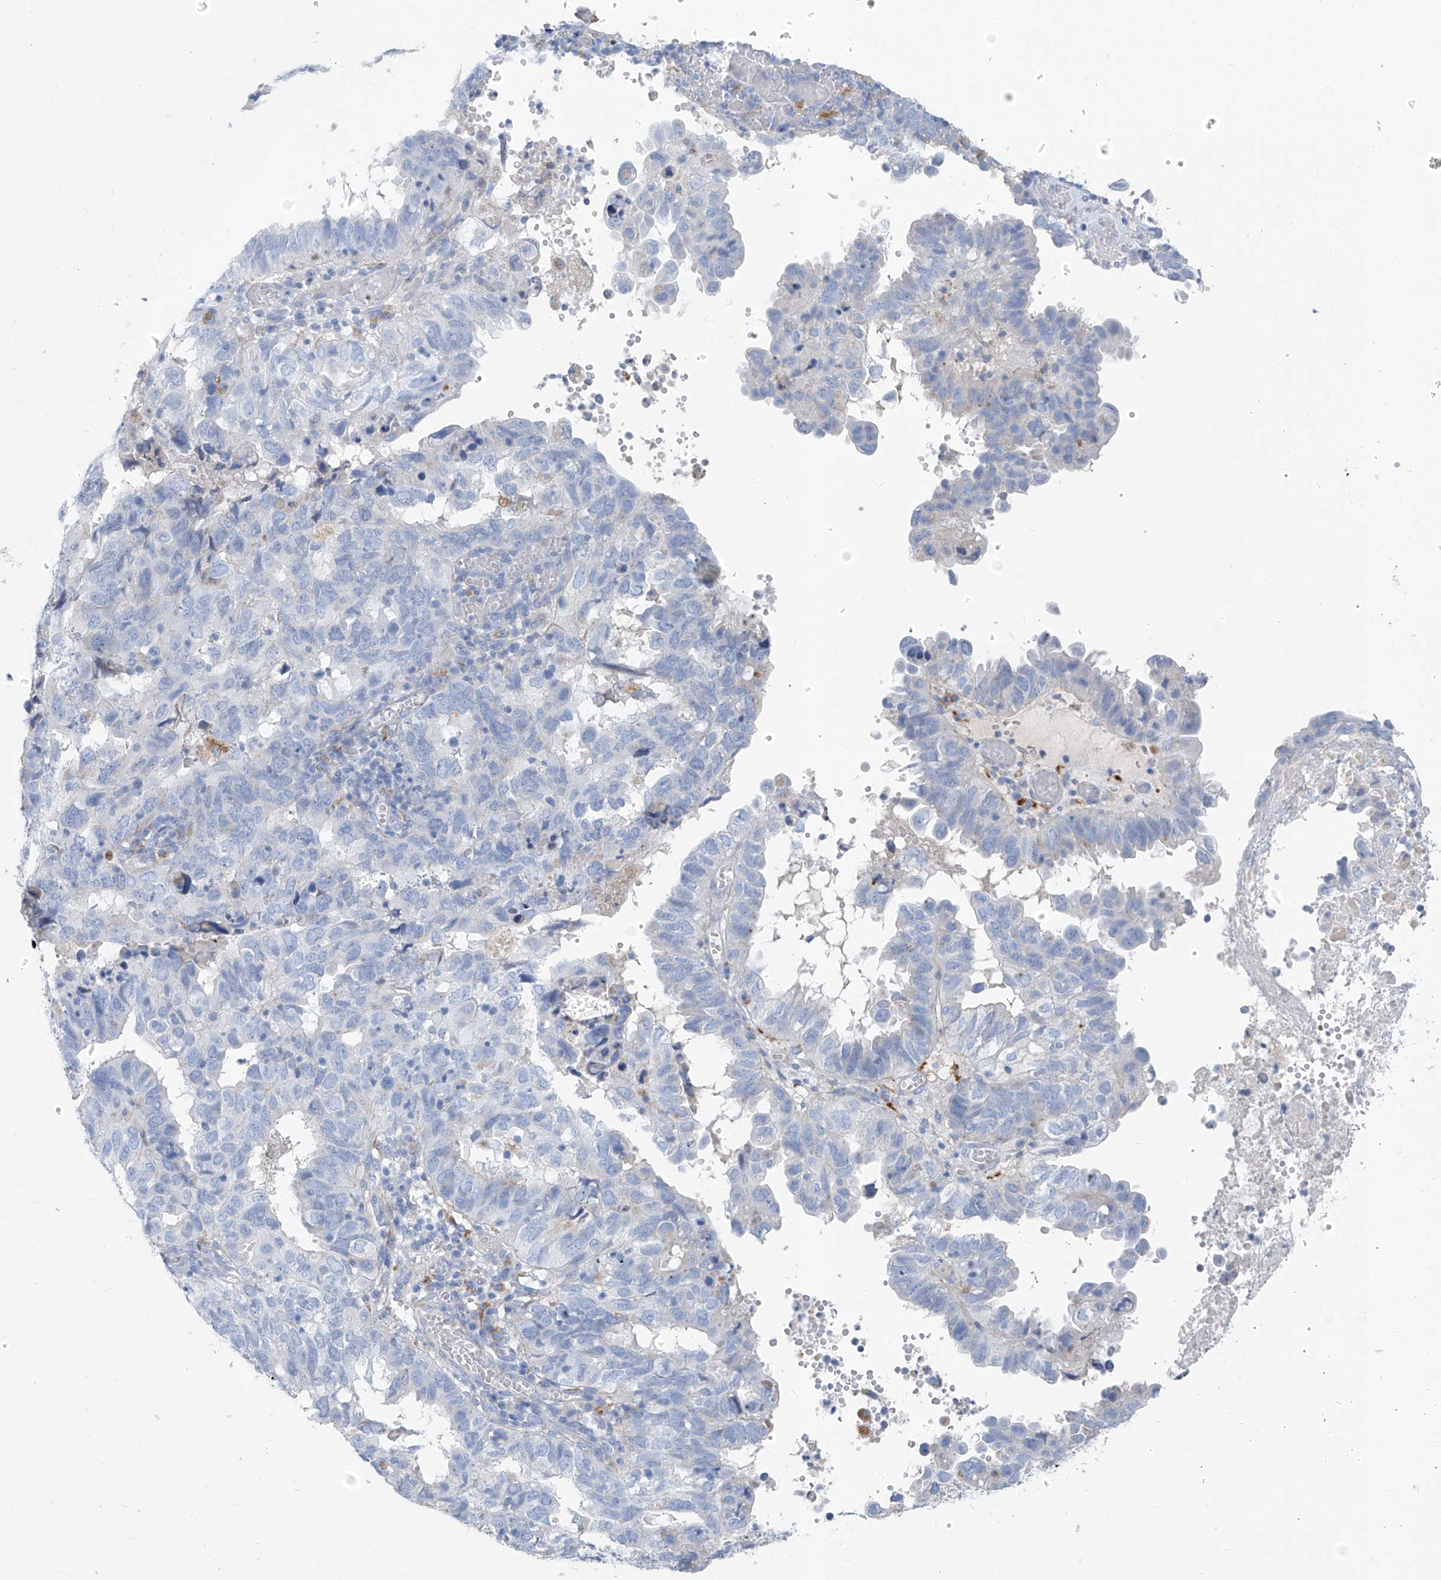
{"staining": {"intensity": "negative", "quantity": "none", "location": "none"}, "tissue": "endometrial cancer", "cell_type": "Tumor cells", "image_type": "cancer", "snomed": [{"axis": "morphology", "description": "Adenocarcinoma, NOS"}, {"axis": "topography", "description": "Uterus"}], "caption": "There is no significant positivity in tumor cells of endometrial cancer.", "gene": "GLMP", "patient": {"sex": "female", "age": 77}}